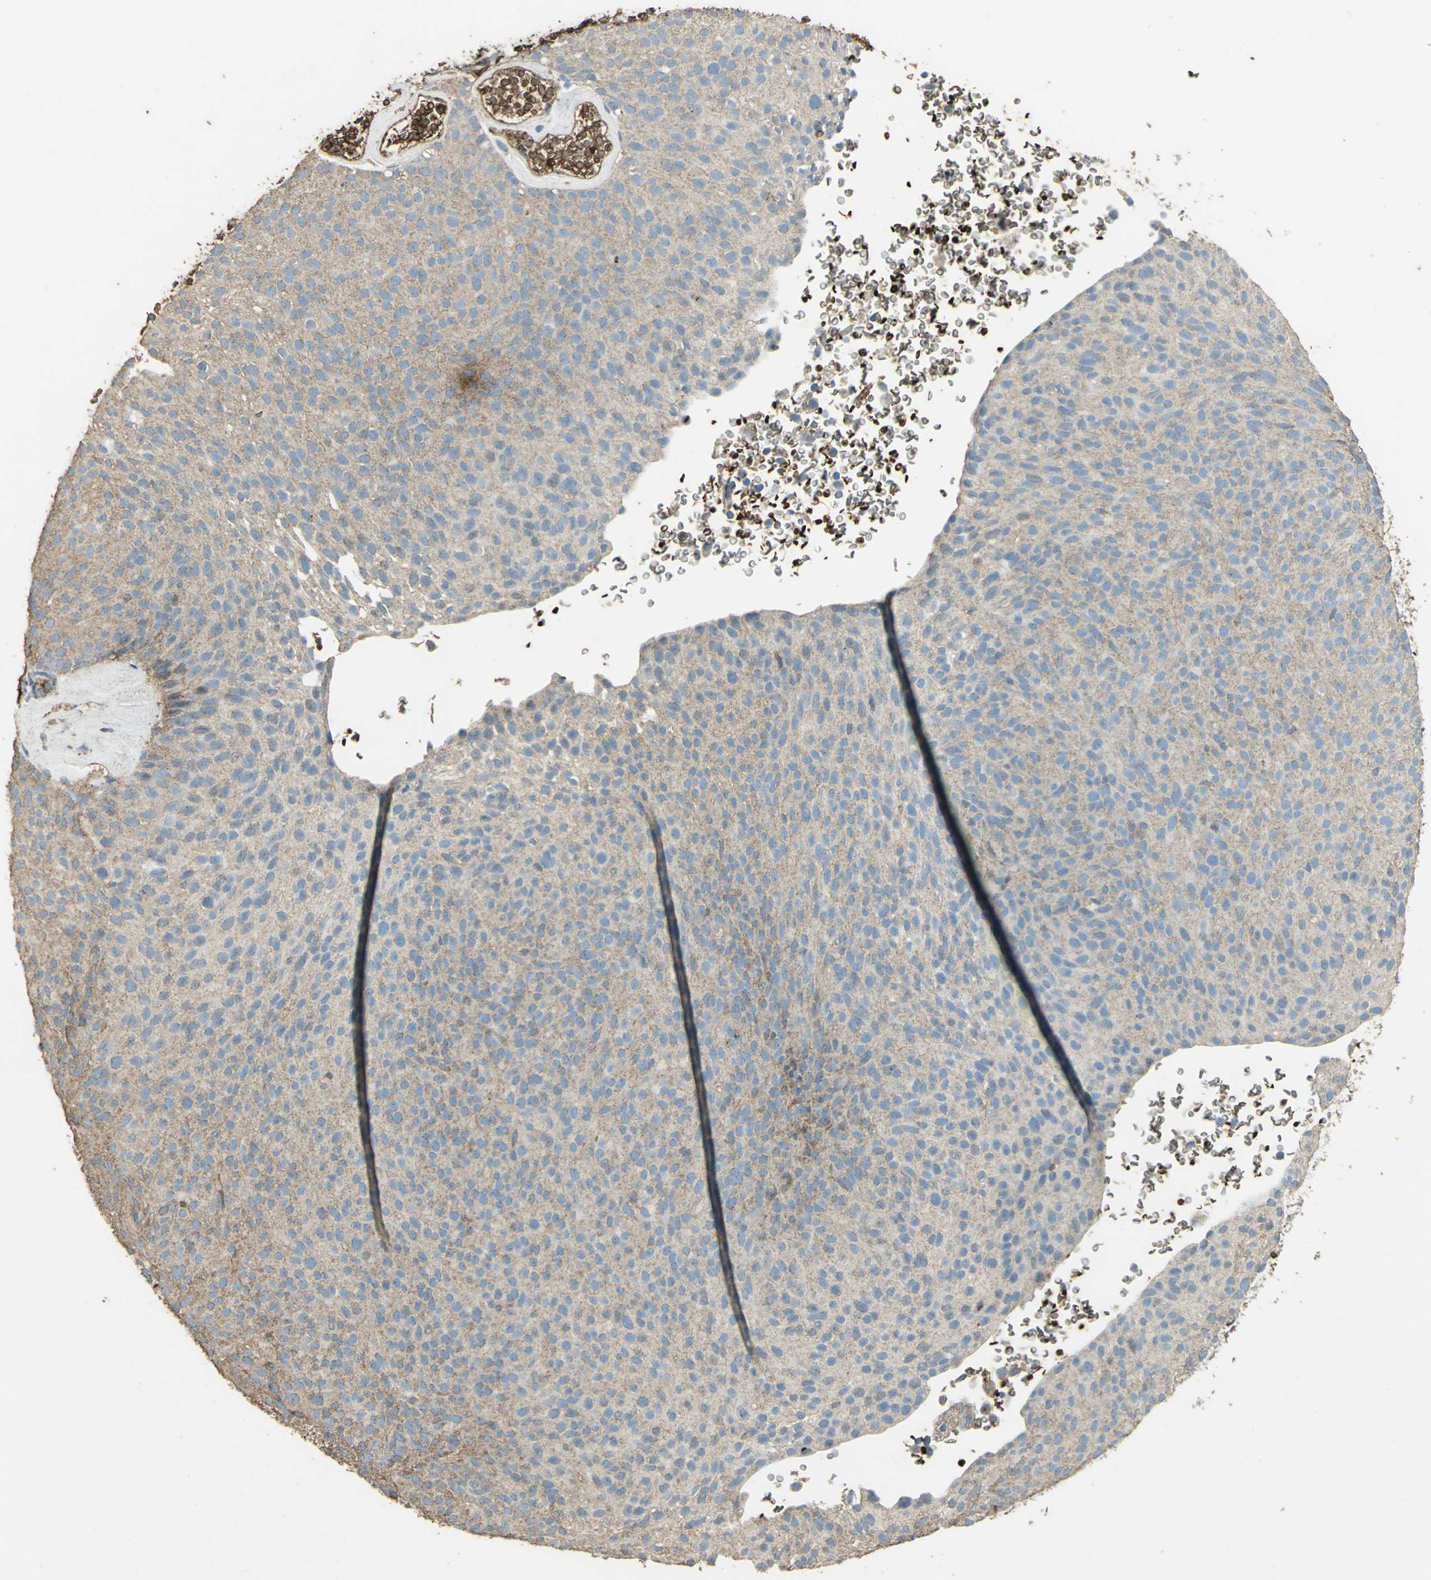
{"staining": {"intensity": "weak", "quantity": ">75%", "location": "cytoplasmic/membranous"}, "tissue": "urothelial cancer", "cell_type": "Tumor cells", "image_type": "cancer", "snomed": [{"axis": "morphology", "description": "Urothelial carcinoma, Low grade"}, {"axis": "topography", "description": "Urinary bladder"}], "caption": "Protein expression analysis of human urothelial carcinoma (low-grade) reveals weak cytoplasmic/membranous positivity in approximately >75% of tumor cells.", "gene": "TRAPPC2", "patient": {"sex": "male", "age": 78}}